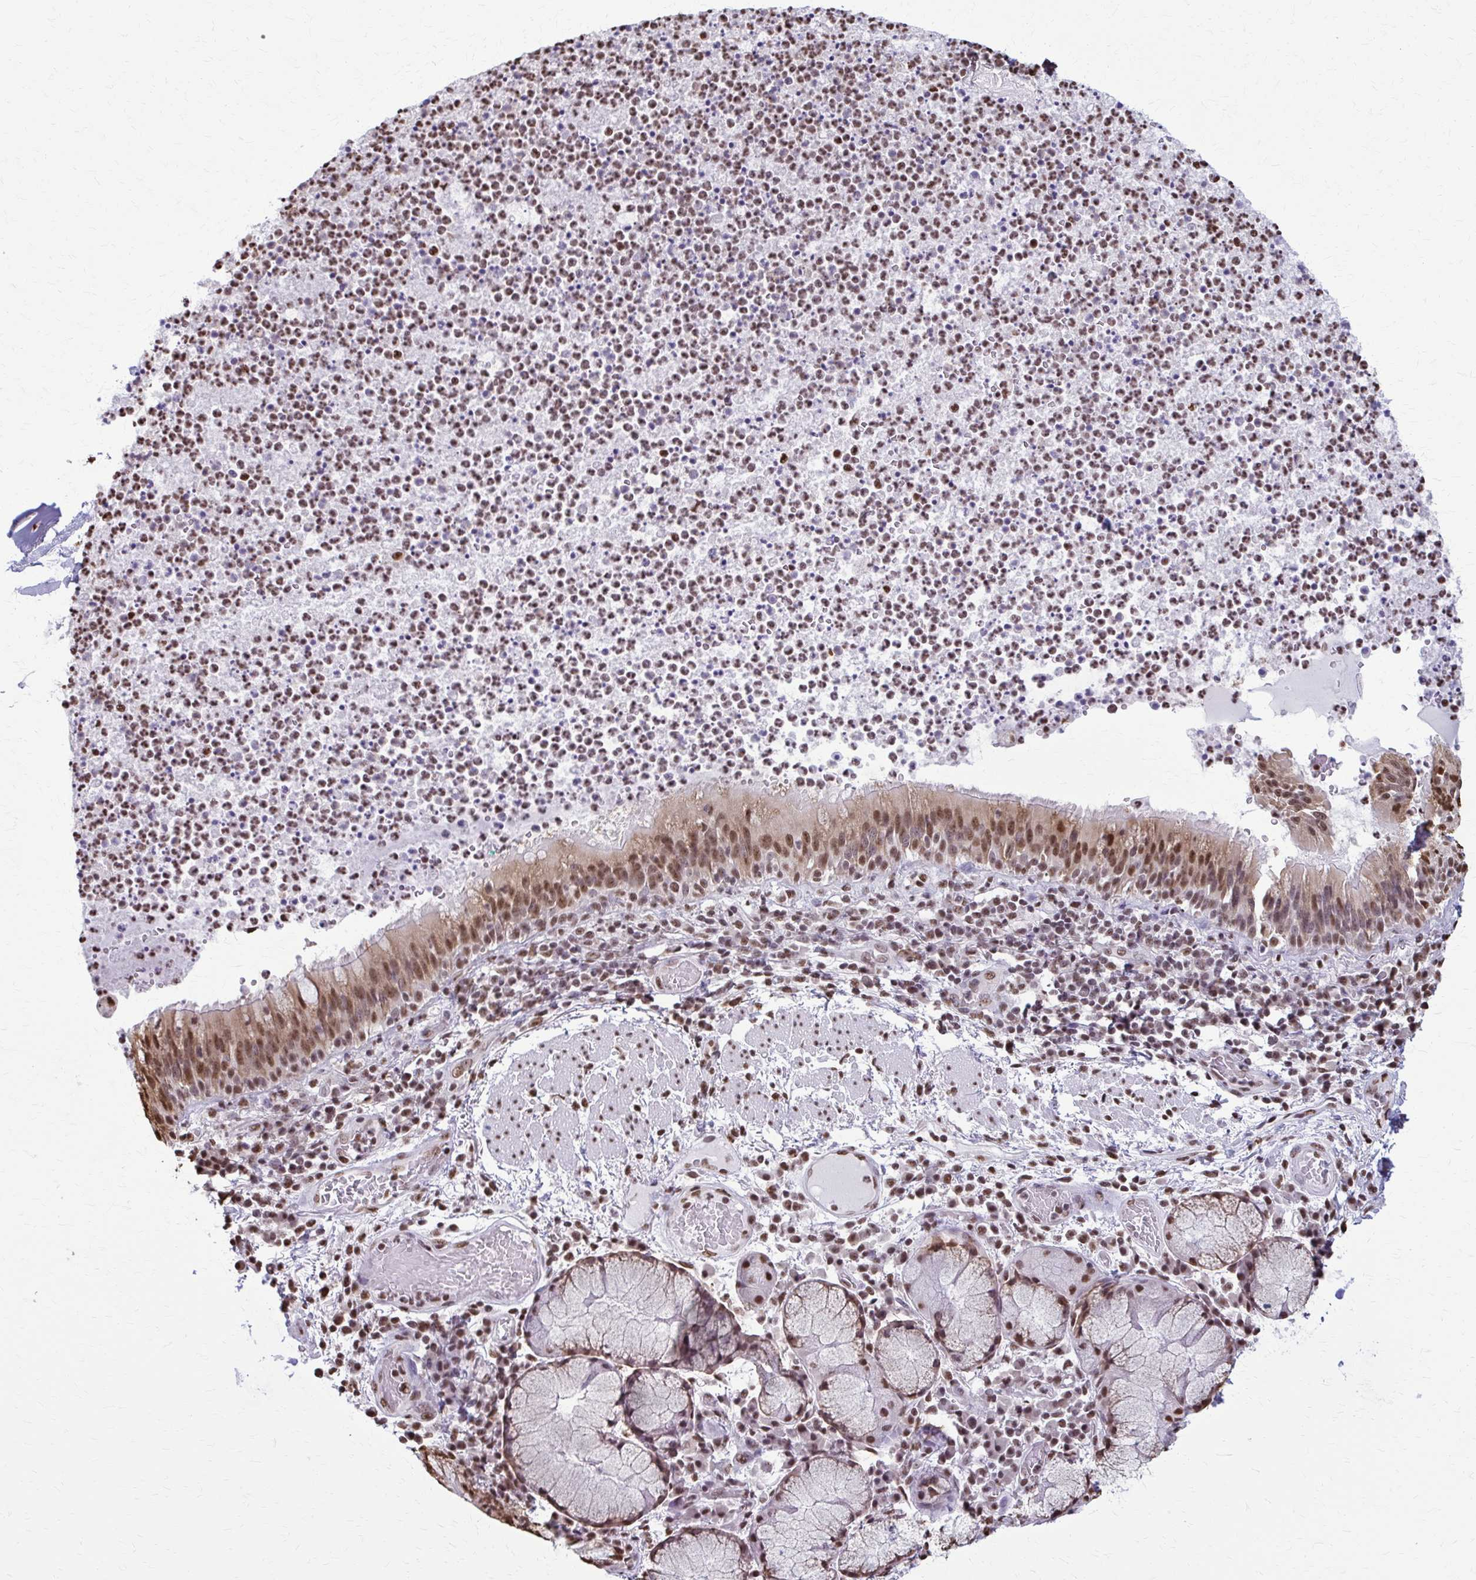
{"staining": {"intensity": "moderate", "quantity": ">75%", "location": "nuclear"}, "tissue": "bronchus", "cell_type": "Respiratory epithelial cells", "image_type": "normal", "snomed": [{"axis": "morphology", "description": "Normal tissue, NOS"}, {"axis": "topography", "description": "Lymph node"}, {"axis": "topography", "description": "Bronchus"}], "caption": "Unremarkable bronchus reveals moderate nuclear expression in about >75% of respiratory epithelial cells, visualized by immunohistochemistry. The staining was performed using DAB (3,3'-diaminobenzidine) to visualize the protein expression in brown, while the nuclei were stained in blue with hematoxylin (Magnification: 20x).", "gene": "SNRPA", "patient": {"sex": "male", "age": 56}}